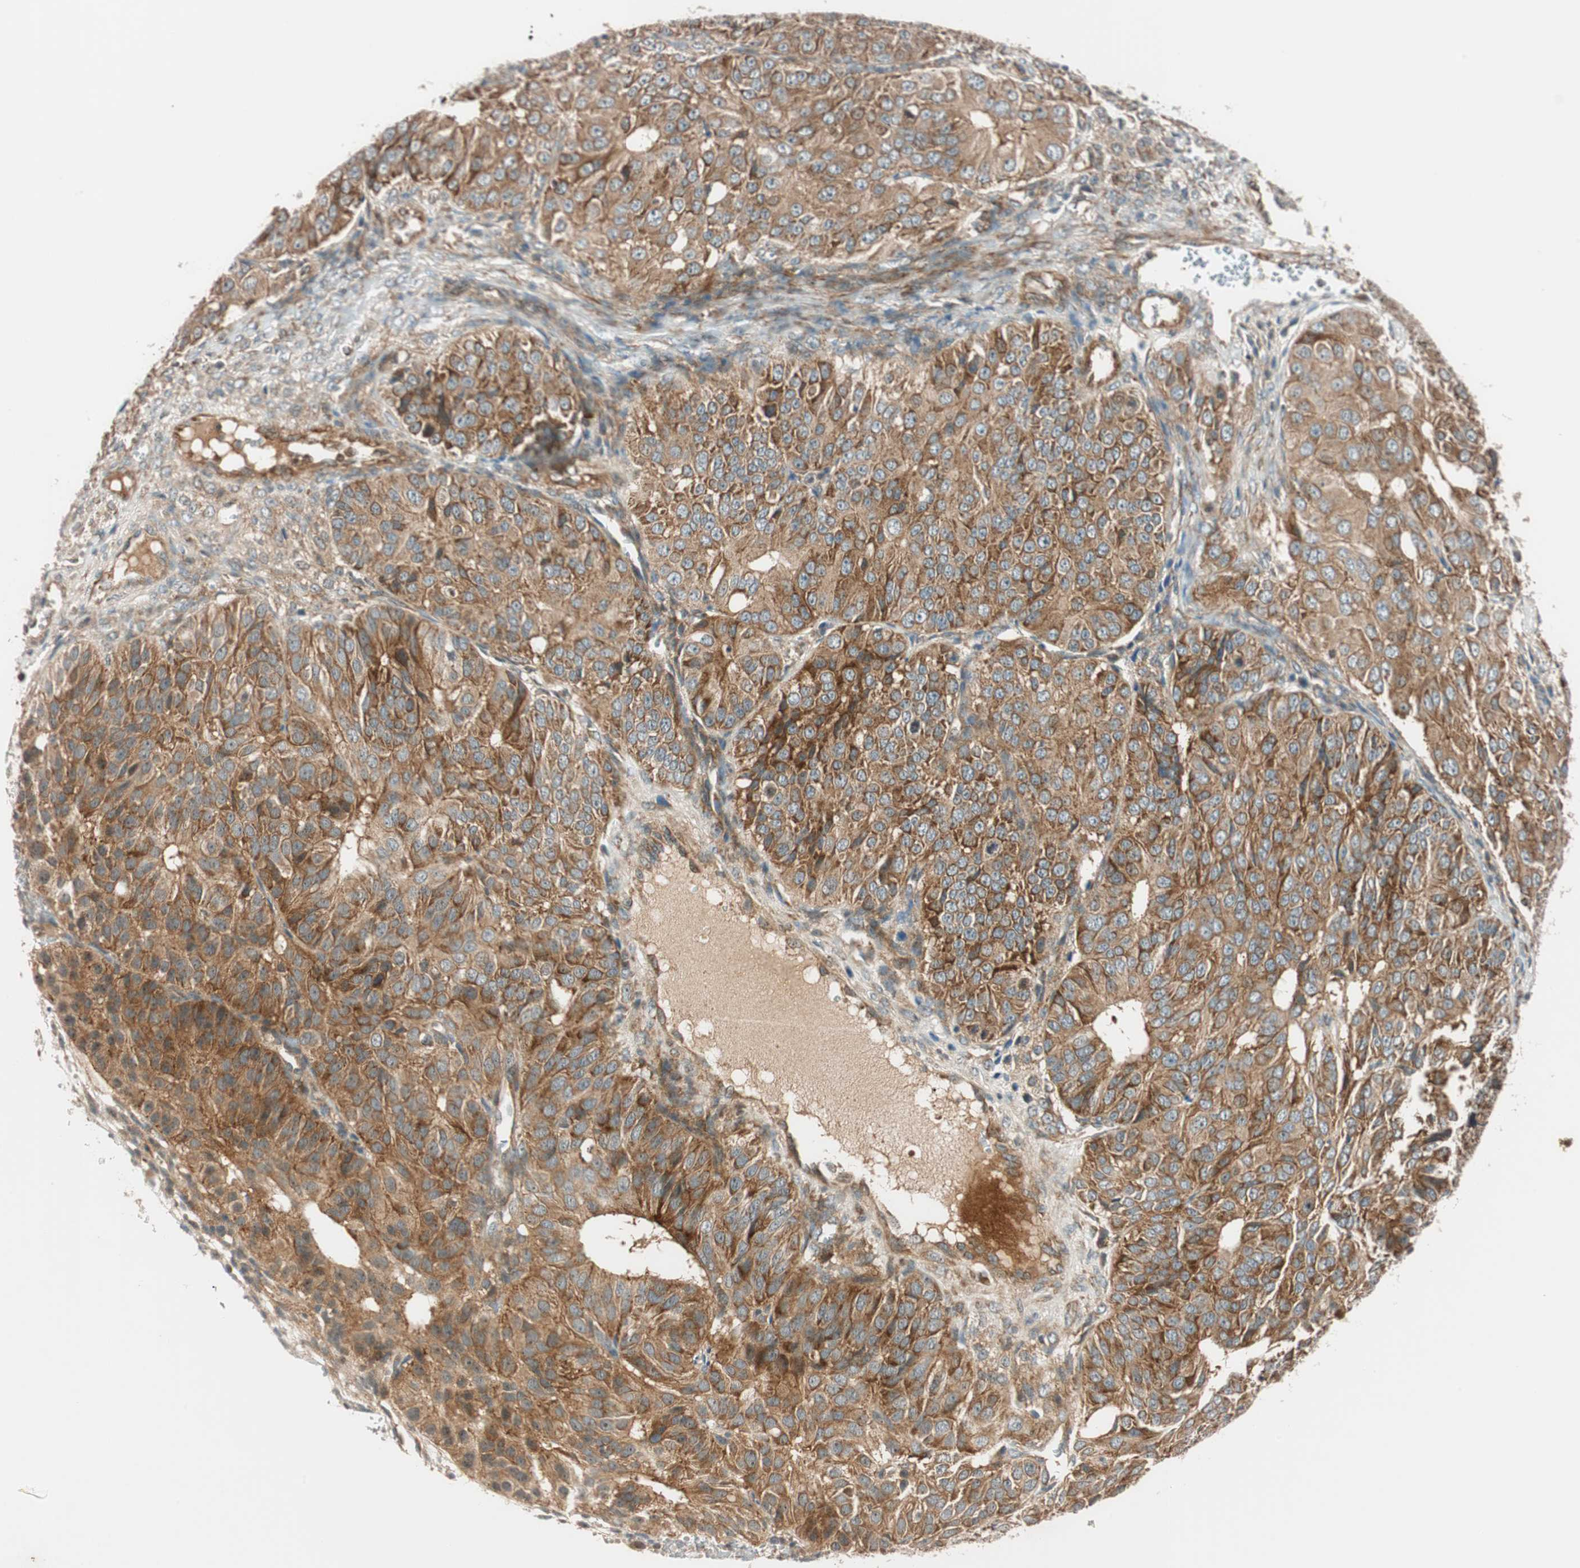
{"staining": {"intensity": "moderate", "quantity": ">75%", "location": "cytoplasmic/membranous"}, "tissue": "ovarian cancer", "cell_type": "Tumor cells", "image_type": "cancer", "snomed": [{"axis": "morphology", "description": "Carcinoma, endometroid"}, {"axis": "topography", "description": "Ovary"}], "caption": "Tumor cells display medium levels of moderate cytoplasmic/membranous staining in approximately >75% of cells in ovarian cancer.", "gene": "ABI1", "patient": {"sex": "female", "age": 51}}